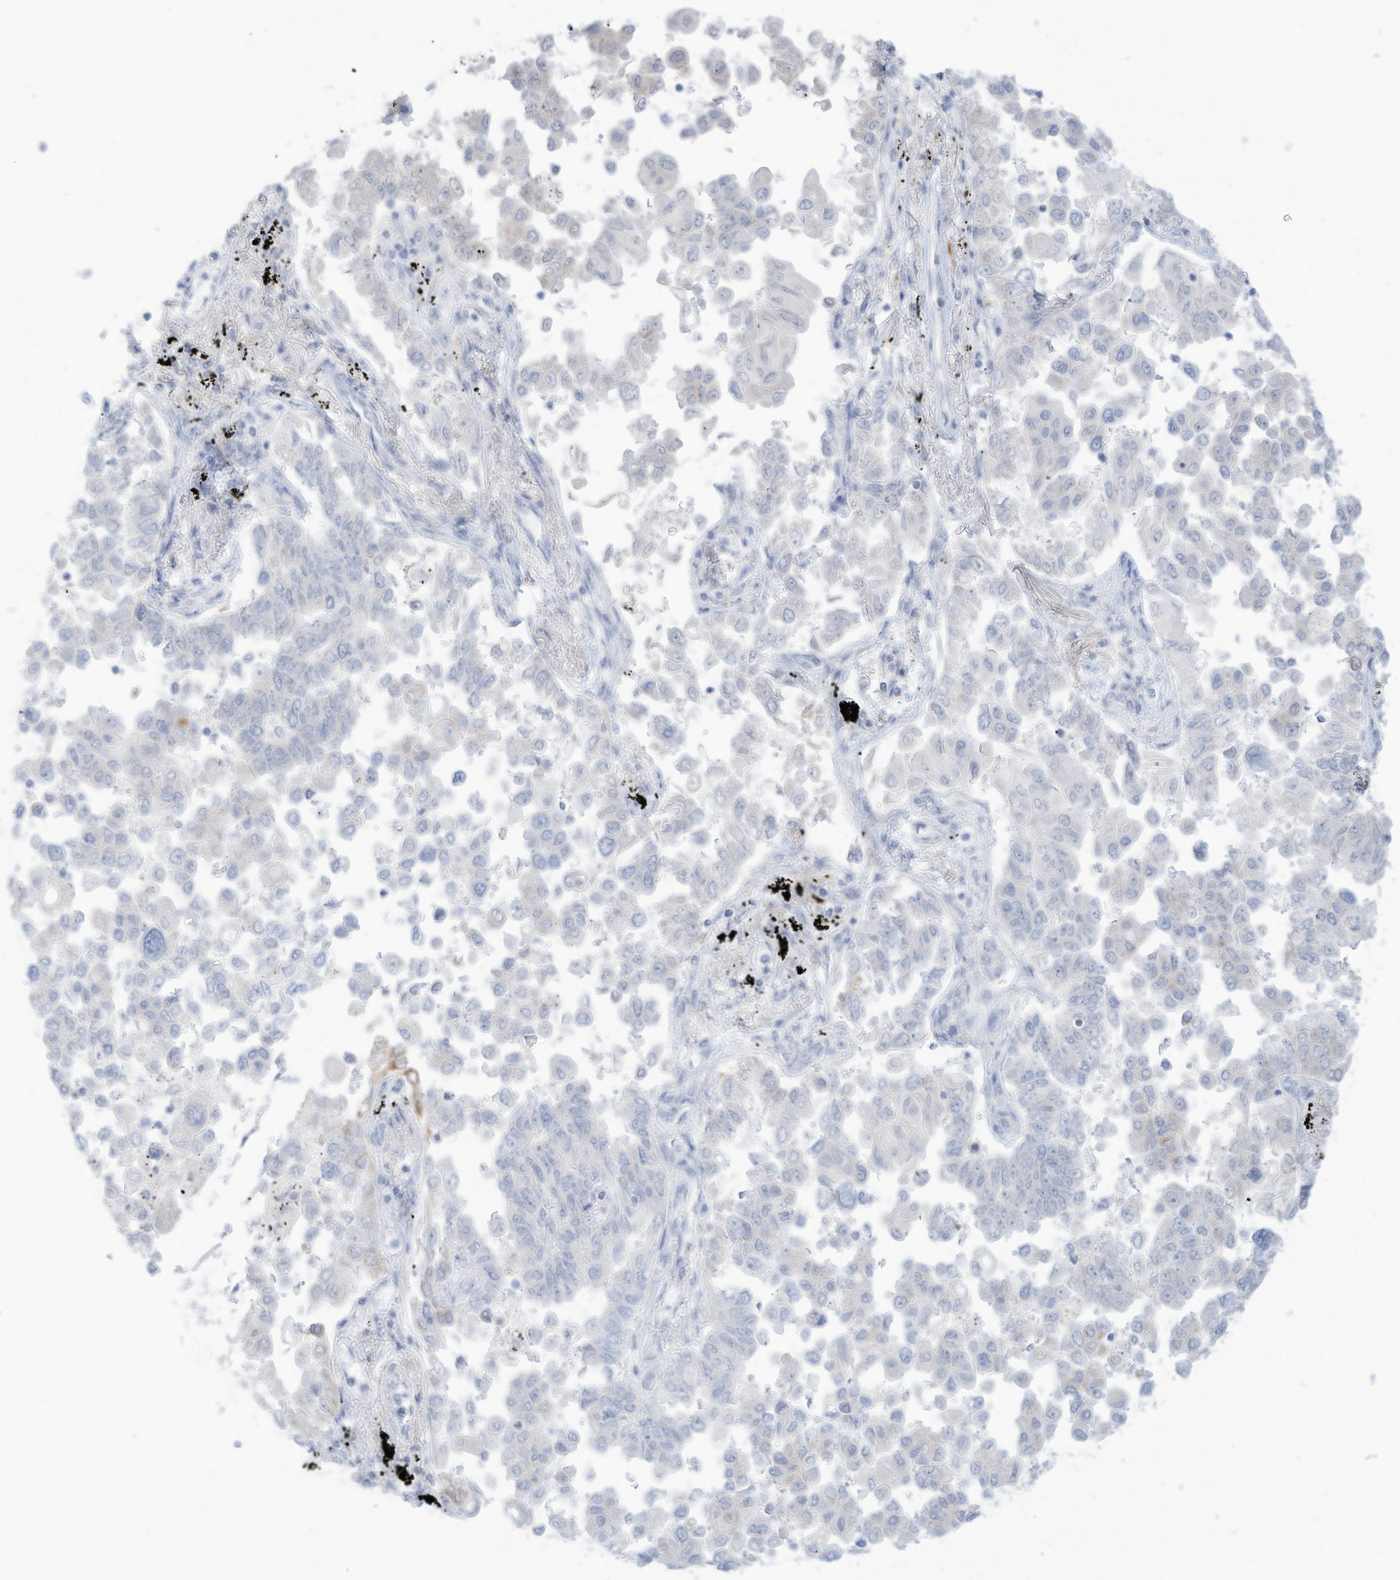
{"staining": {"intensity": "negative", "quantity": "none", "location": "none"}, "tissue": "lung cancer", "cell_type": "Tumor cells", "image_type": "cancer", "snomed": [{"axis": "morphology", "description": "Adenocarcinoma, NOS"}, {"axis": "topography", "description": "Lung"}], "caption": "The micrograph displays no staining of tumor cells in lung cancer (adenocarcinoma).", "gene": "OGT", "patient": {"sex": "female", "age": 67}}